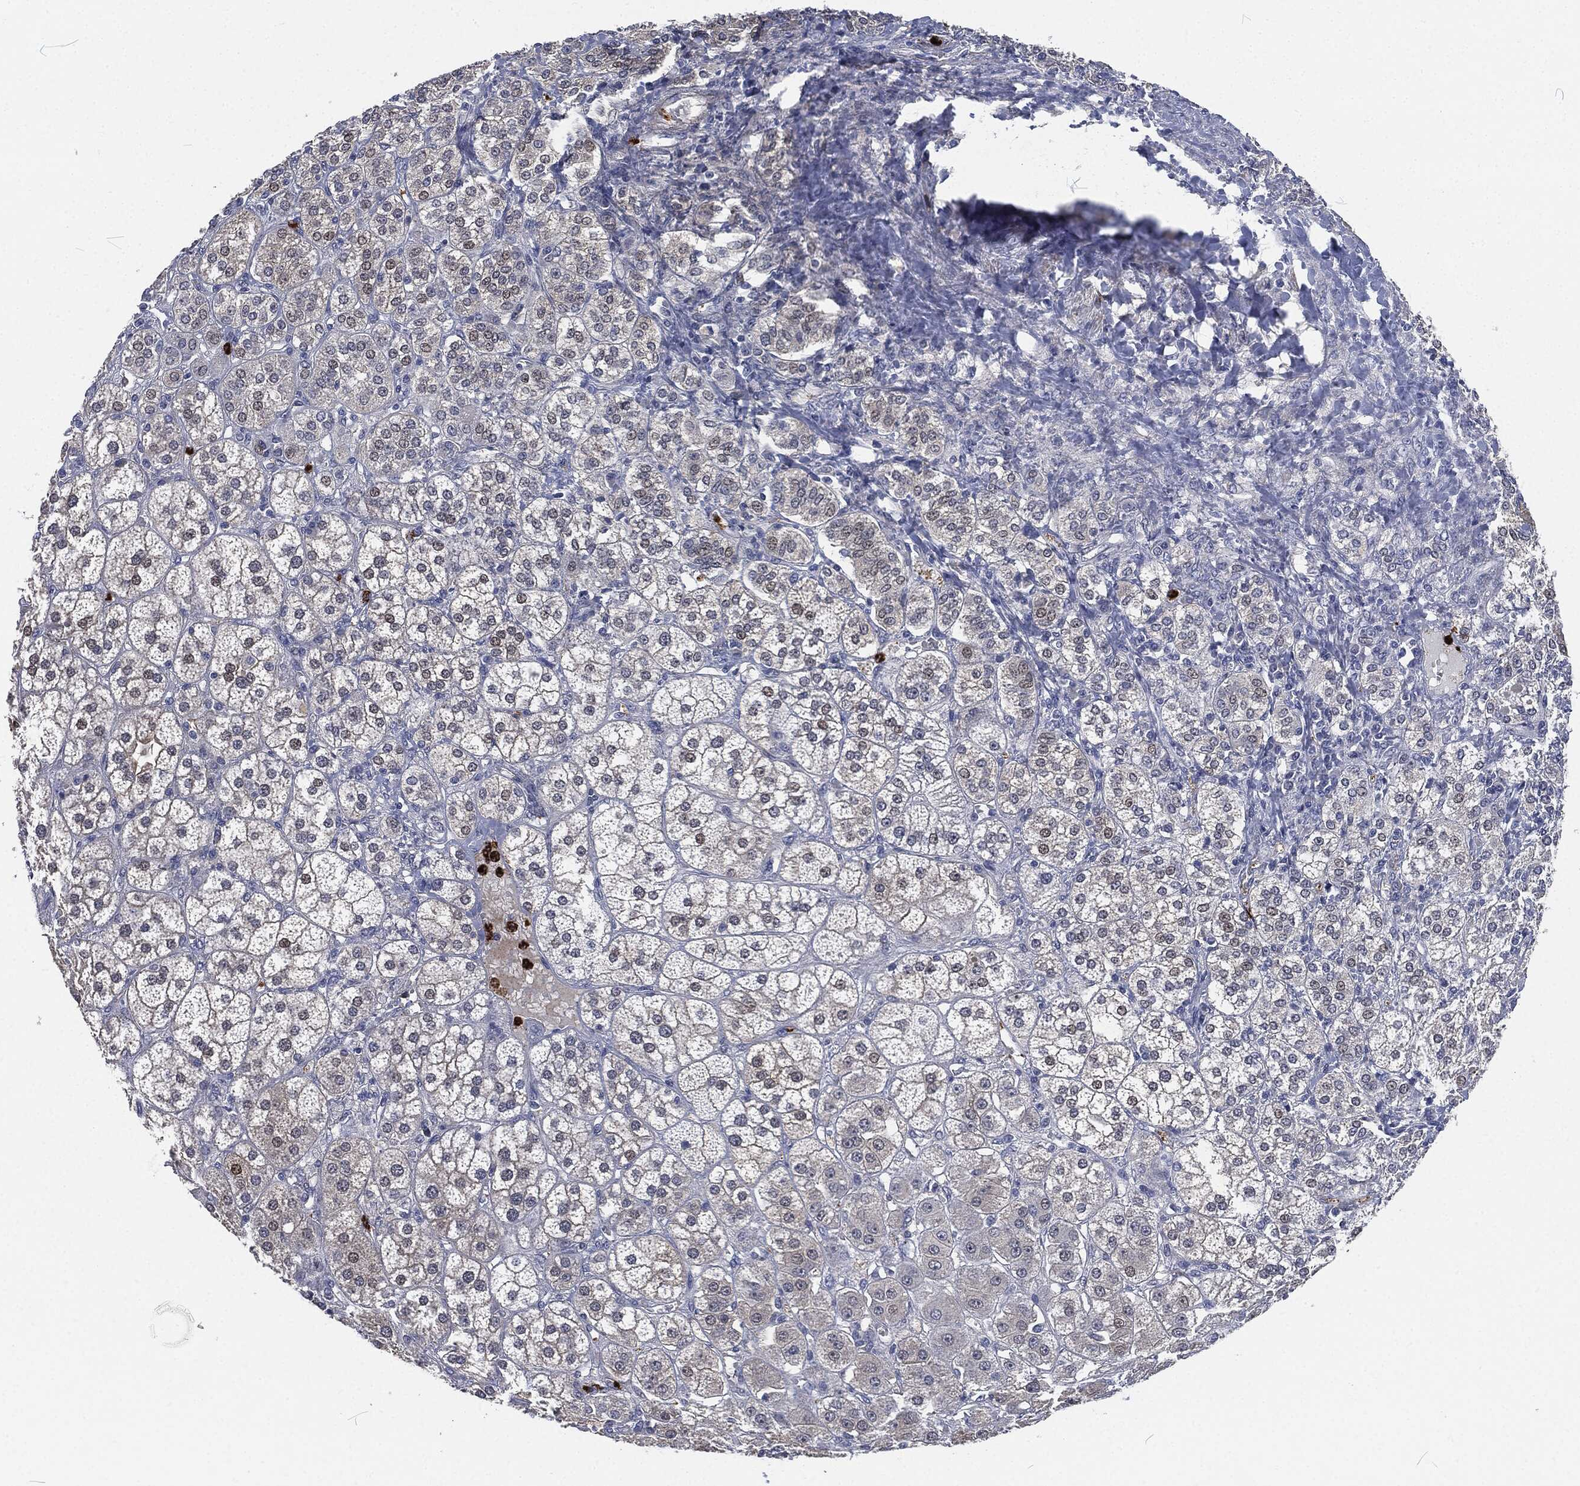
{"staining": {"intensity": "weak", "quantity": "<25%", "location": "cytoplasmic/membranous"}, "tissue": "adrenal gland", "cell_type": "Glandular cells", "image_type": "normal", "snomed": [{"axis": "morphology", "description": "Normal tissue, NOS"}, {"axis": "topography", "description": "Adrenal gland"}], "caption": "Micrograph shows no protein positivity in glandular cells of normal adrenal gland.", "gene": "MPO", "patient": {"sex": "male", "age": 70}}